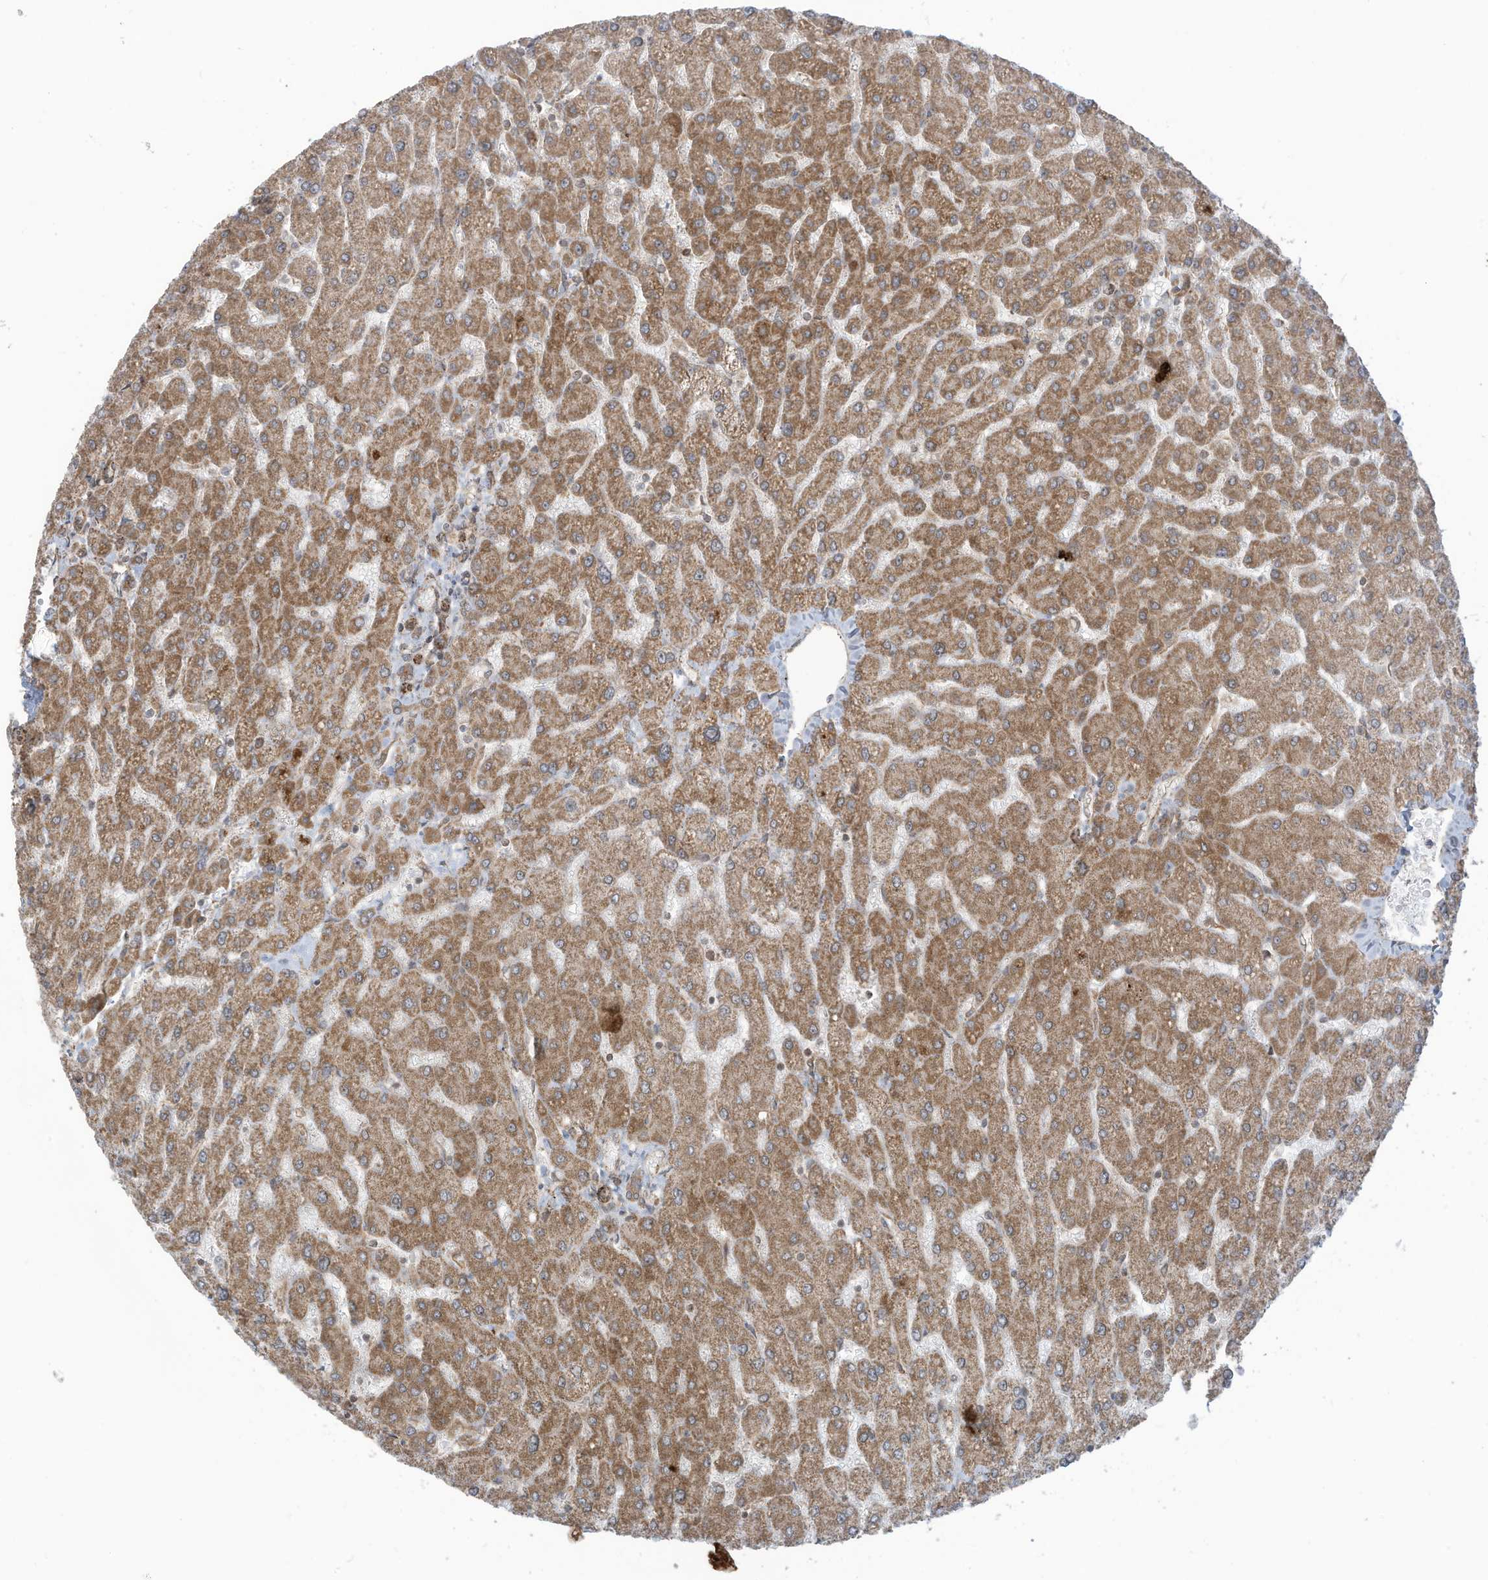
{"staining": {"intensity": "moderate", "quantity": ">75%", "location": "cytoplasmic/membranous"}, "tissue": "liver", "cell_type": "Cholangiocytes", "image_type": "normal", "snomed": [{"axis": "morphology", "description": "Normal tissue, NOS"}, {"axis": "topography", "description": "Liver"}], "caption": "Cholangiocytes exhibit medium levels of moderate cytoplasmic/membranous positivity in about >75% of cells in unremarkable human liver.", "gene": "TRIM67", "patient": {"sex": "male", "age": 55}}